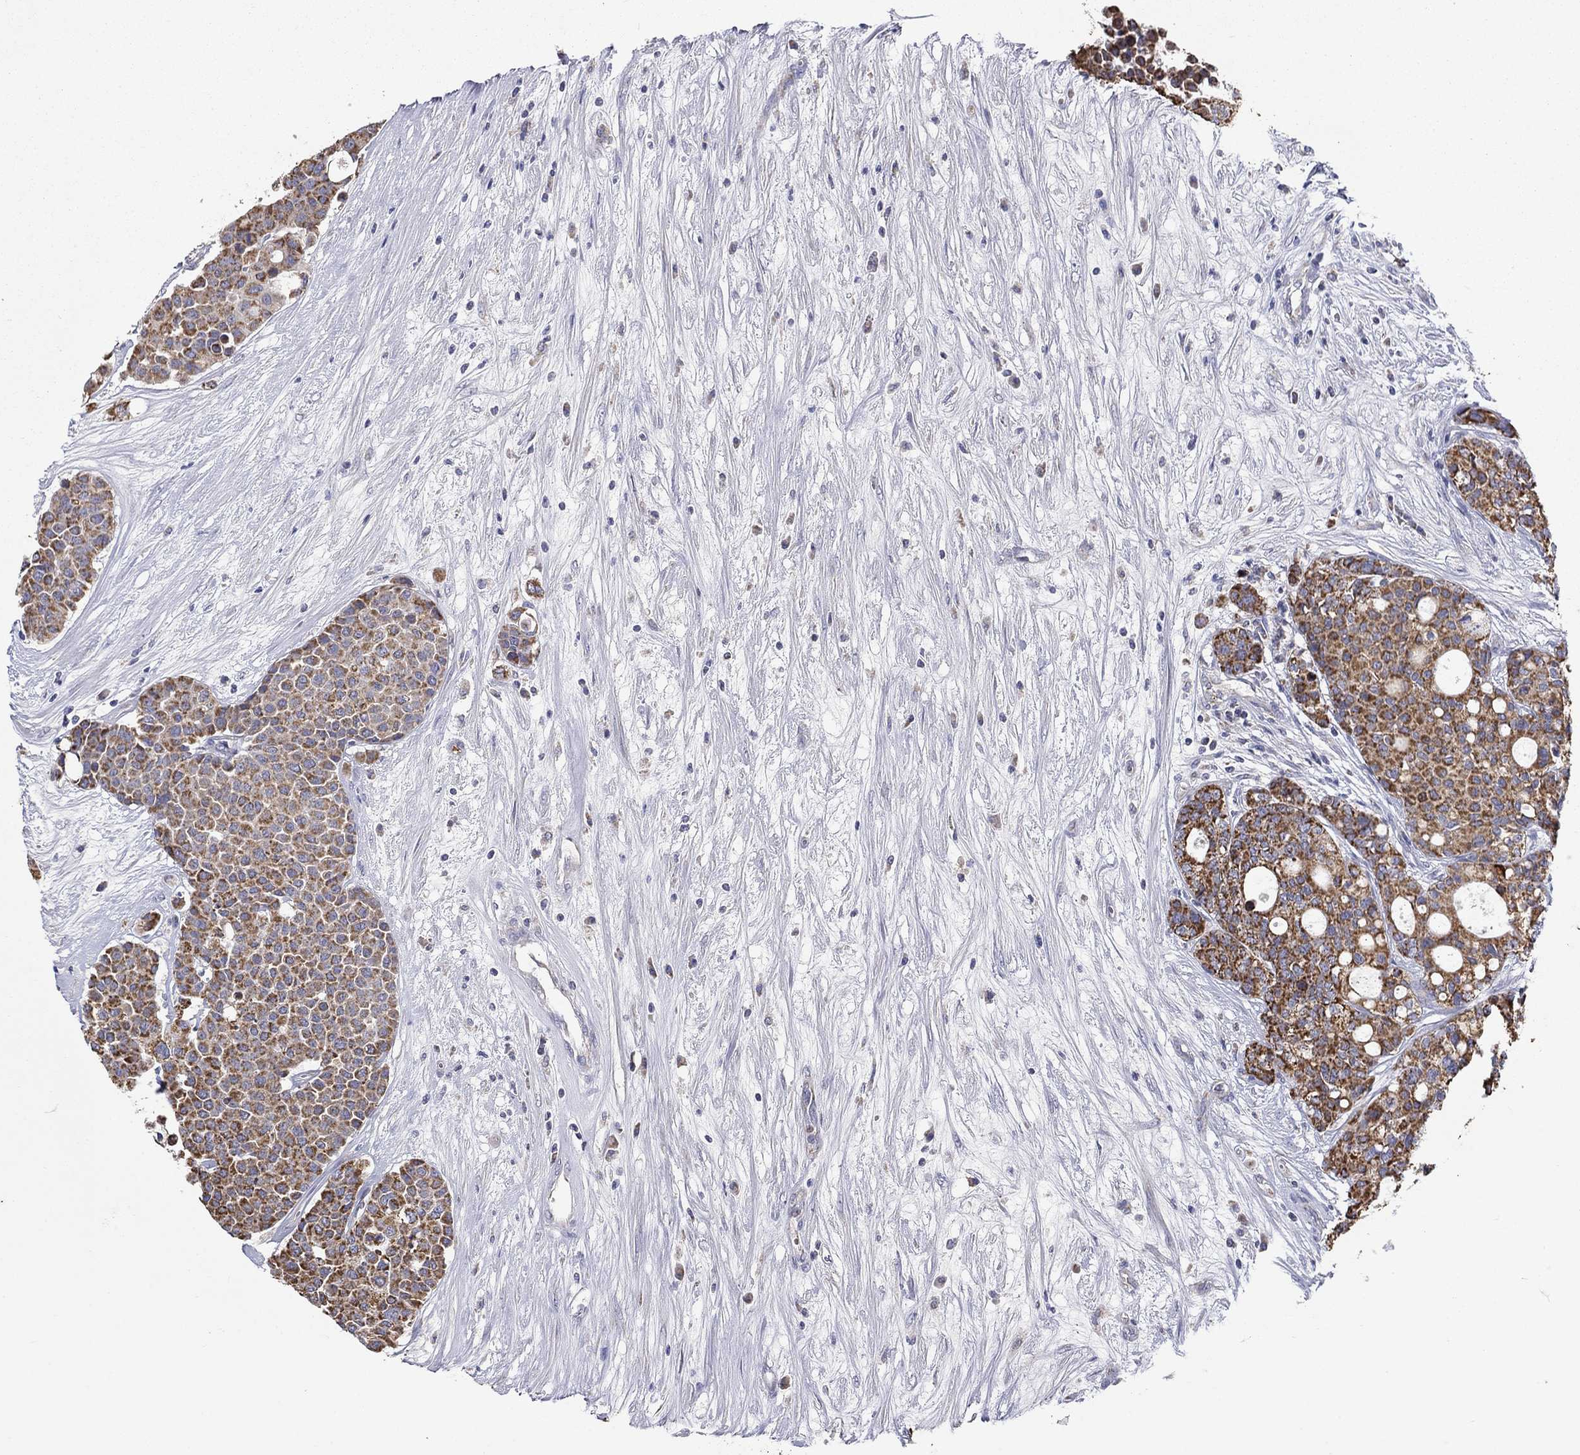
{"staining": {"intensity": "strong", "quantity": ">75%", "location": "cytoplasmic/membranous"}, "tissue": "carcinoid", "cell_type": "Tumor cells", "image_type": "cancer", "snomed": [{"axis": "morphology", "description": "Carcinoid, malignant, NOS"}, {"axis": "topography", "description": "Colon"}], "caption": "Carcinoid stained with a brown dye exhibits strong cytoplasmic/membranous positive expression in approximately >75% of tumor cells.", "gene": "HPS5", "patient": {"sex": "male", "age": 81}}